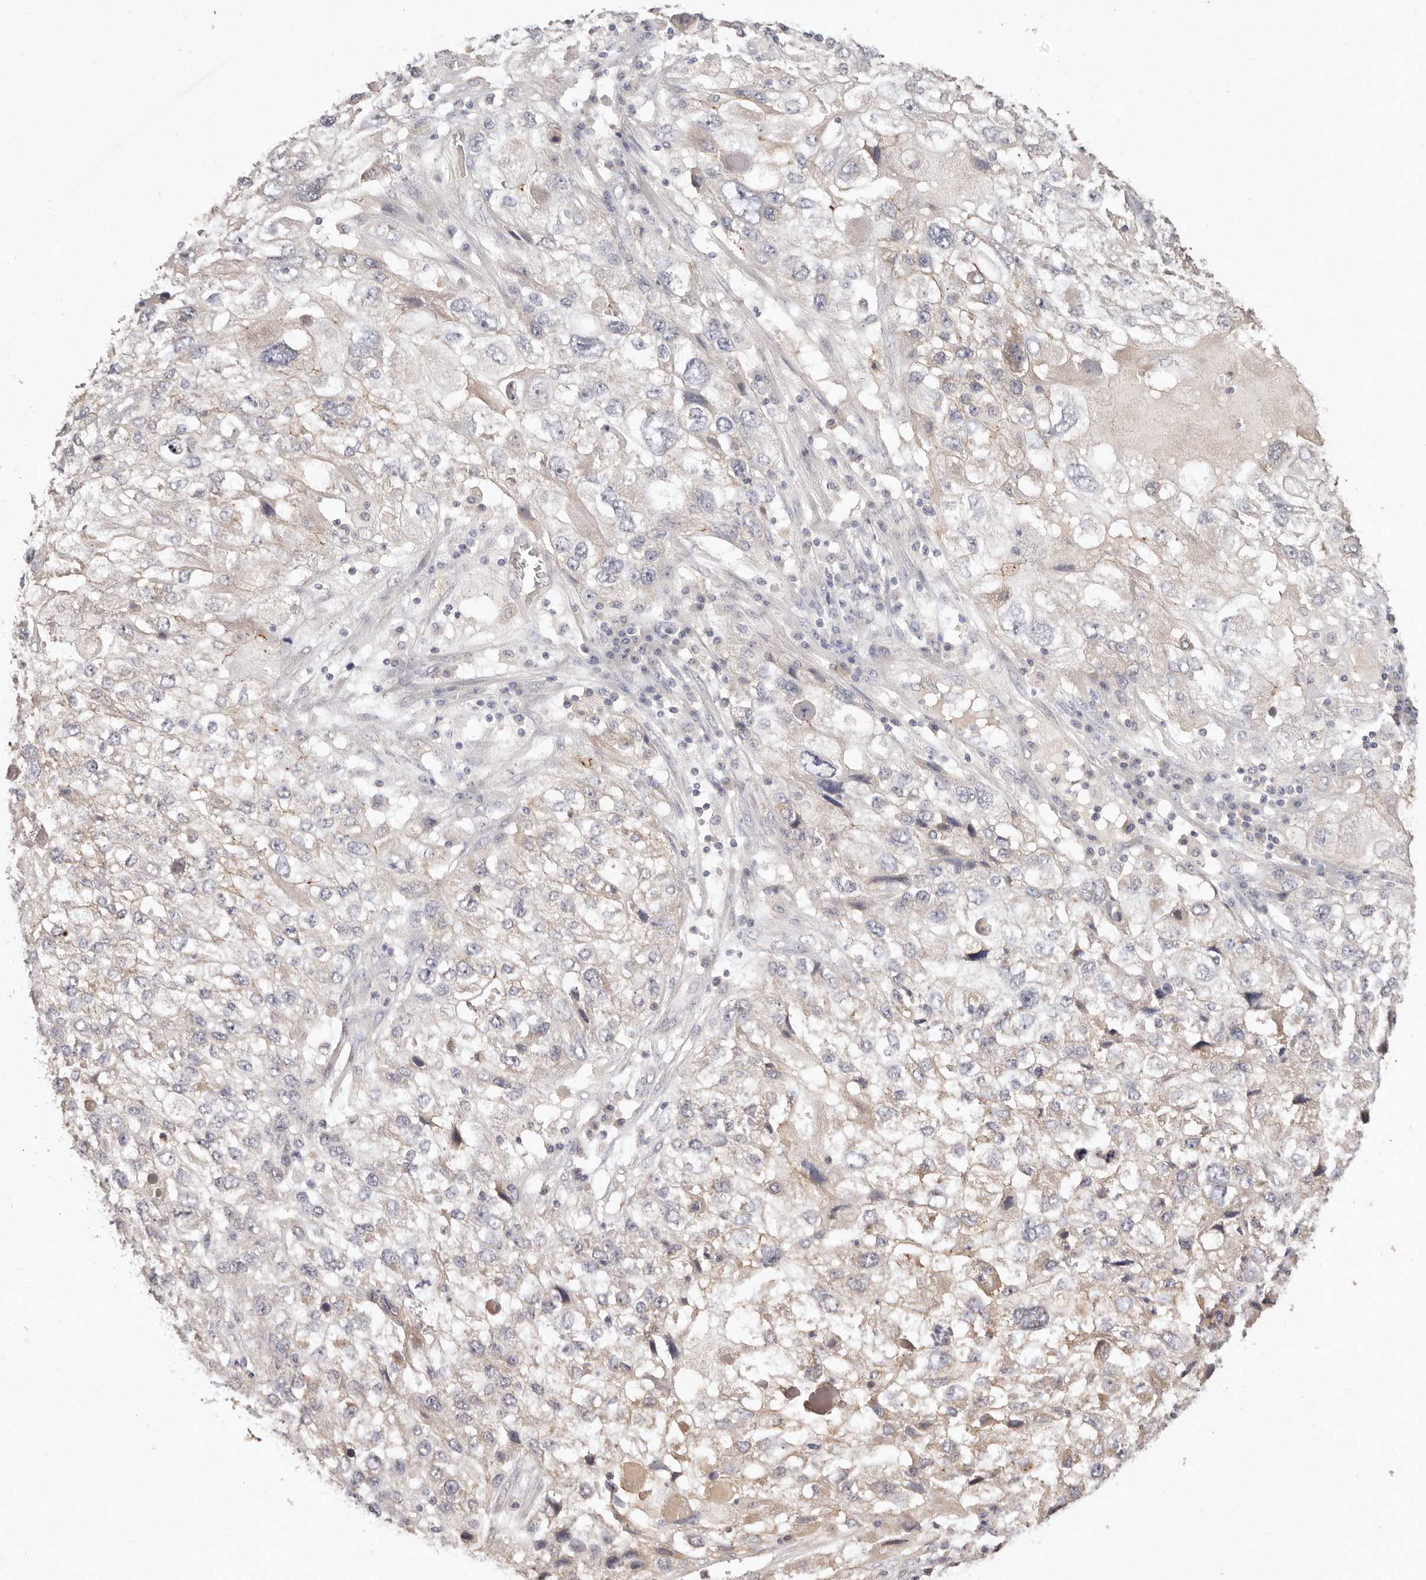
{"staining": {"intensity": "negative", "quantity": "none", "location": "none"}, "tissue": "endometrial cancer", "cell_type": "Tumor cells", "image_type": "cancer", "snomed": [{"axis": "morphology", "description": "Adenocarcinoma, NOS"}, {"axis": "topography", "description": "Endometrium"}], "caption": "Human endometrial cancer (adenocarcinoma) stained for a protein using IHC reveals no staining in tumor cells.", "gene": "CXADR", "patient": {"sex": "female", "age": 49}}